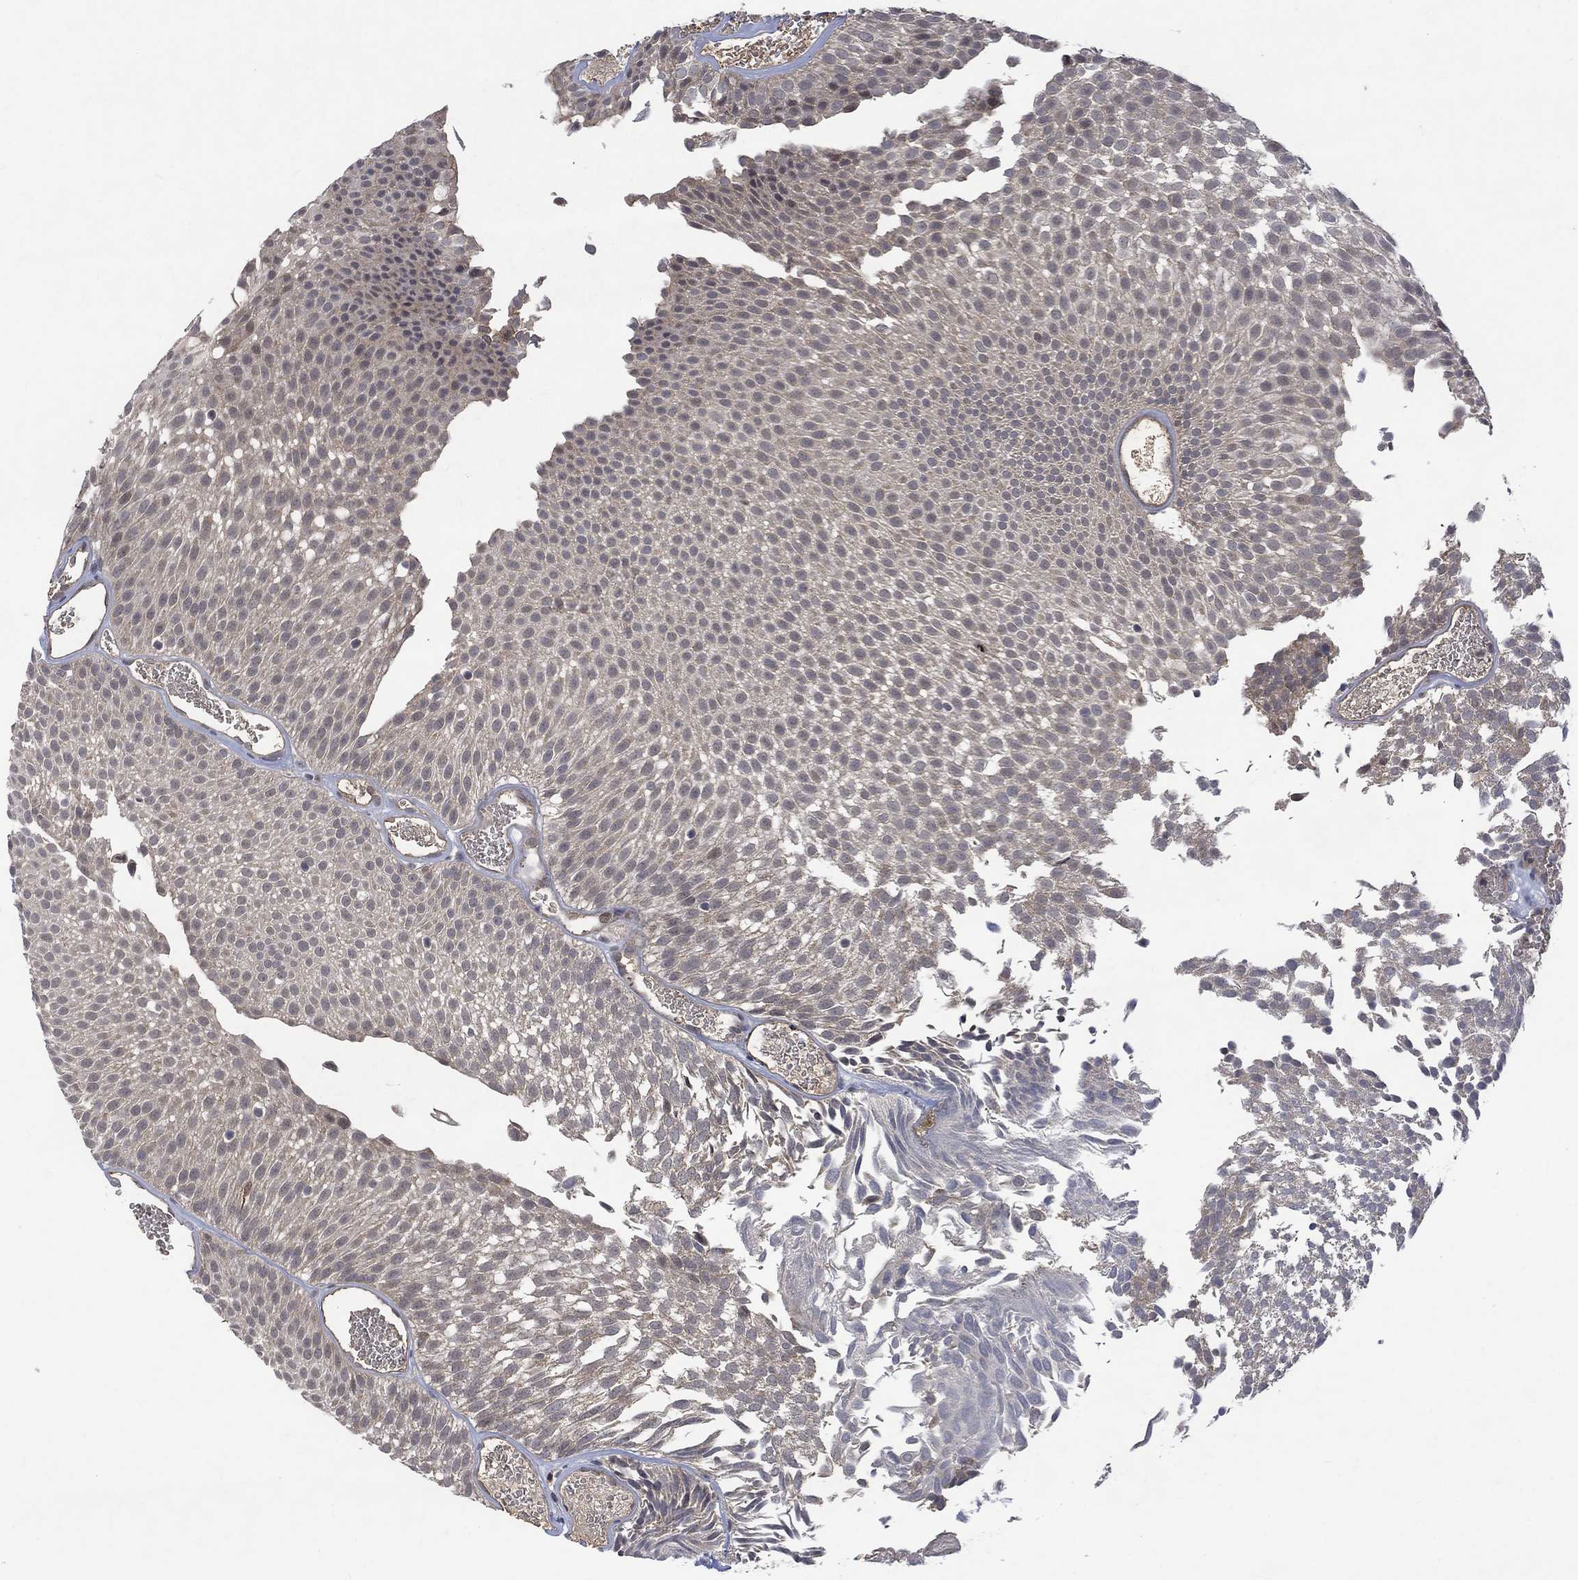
{"staining": {"intensity": "negative", "quantity": "none", "location": "none"}, "tissue": "urothelial cancer", "cell_type": "Tumor cells", "image_type": "cancer", "snomed": [{"axis": "morphology", "description": "Urothelial carcinoma, Low grade"}, {"axis": "topography", "description": "Urinary bladder"}], "caption": "Immunohistochemistry (IHC) histopathology image of neoplastic tissue: urothelial cancer stained with DAB exhibits no significant protein expression in tumor cells.", "gene": "GRIN2D", "patient": {"sex": "male", "age": 52}}